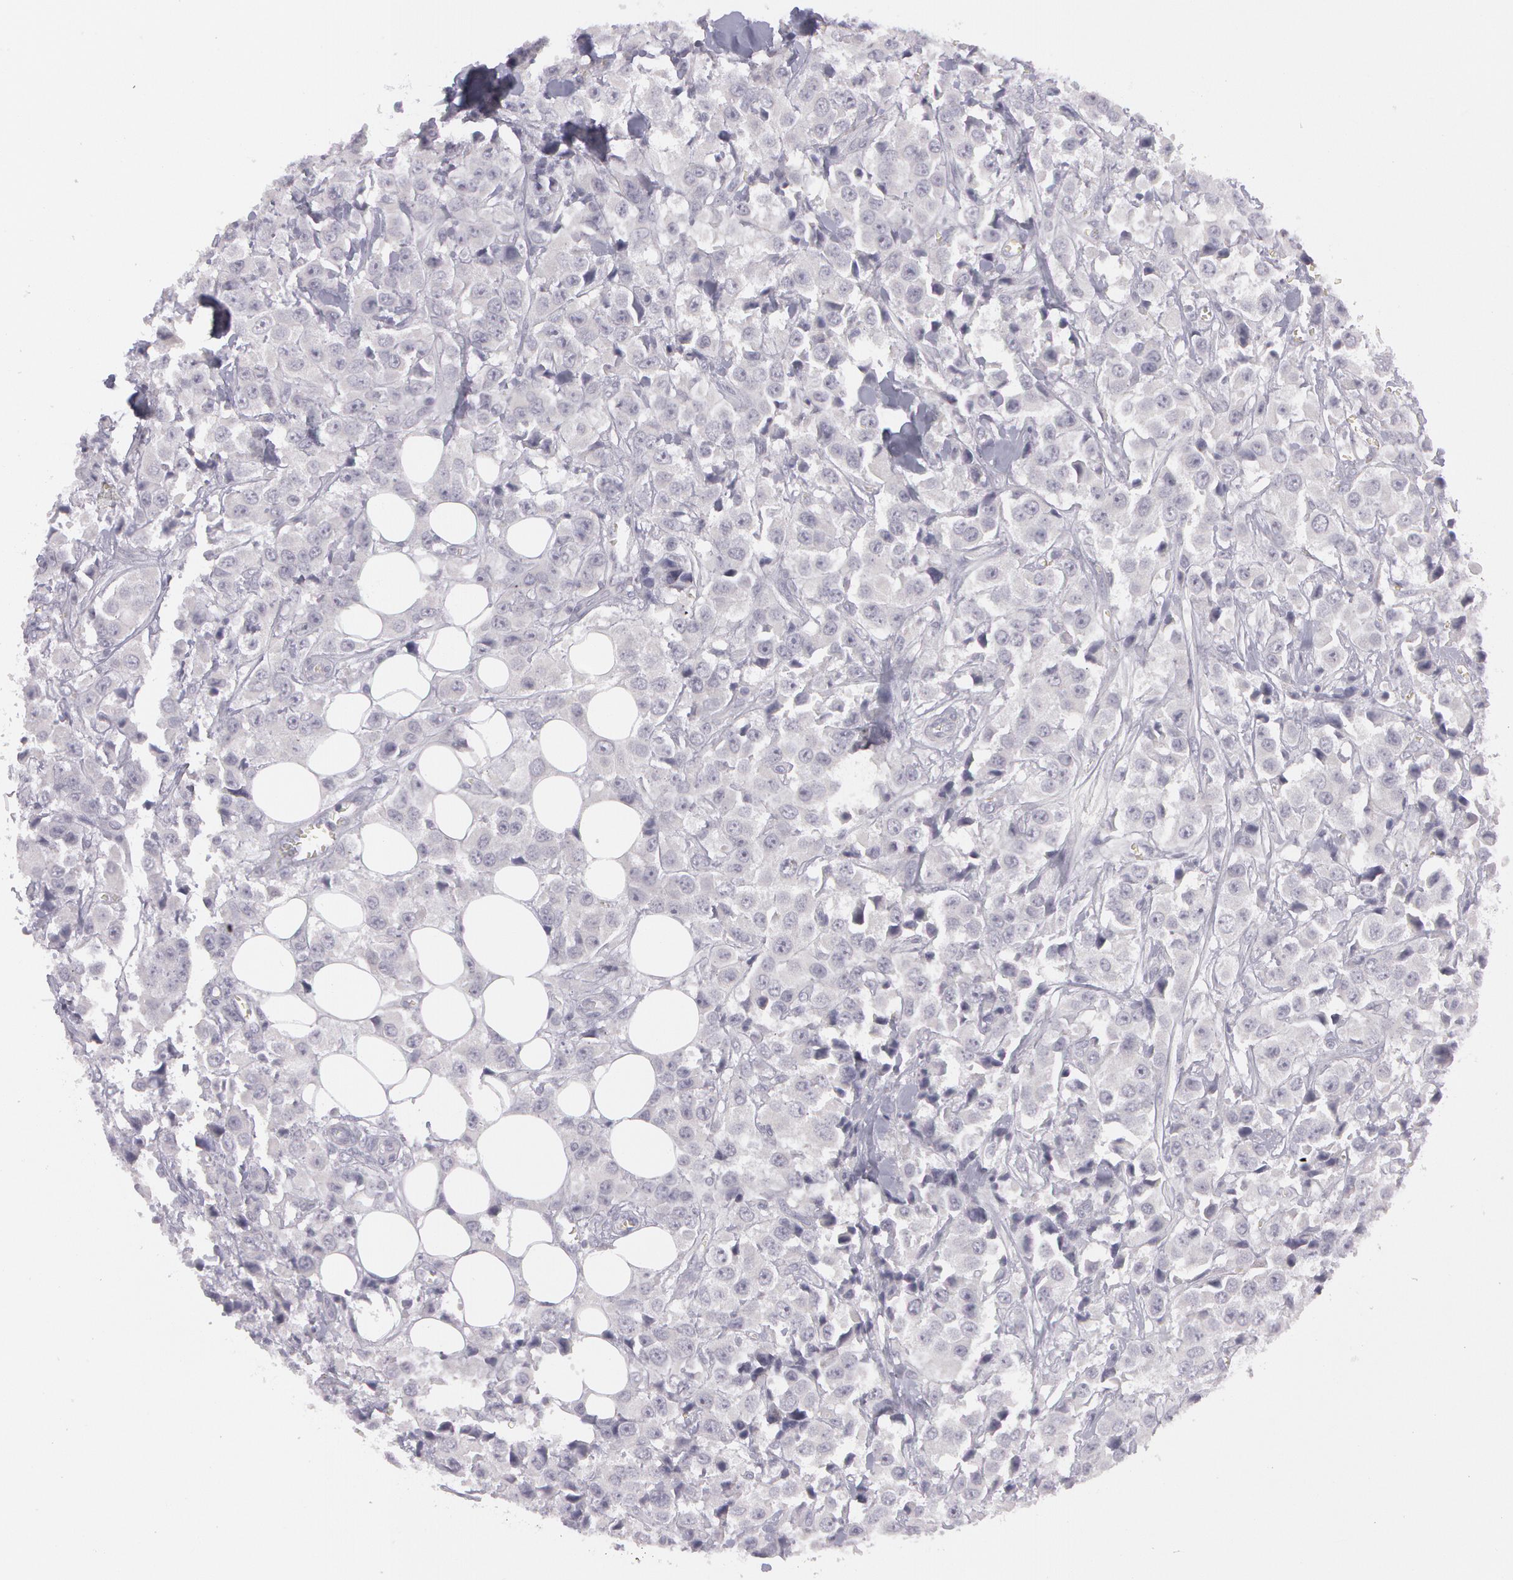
{"staining": {"intensity": "negative", "quantity": "none", "location": "none"}, "tissue": "breast cancer", "cell_type": "Tumor cells", "image_type": "cancer", "snomed": [{"axis": "morphology", "description": "Duct carcinoma"}, {"axis": "topography", "description": "Breast"}], "caption": "This photomicrograph is of breast cancer (intraductal carcinoma) stained with immunohistochemistry (IHC) to label a protein in brown with the nuclei are counter-stained blue. There is no positivity in tumor cells.", "gene": "IL1RN", "patient": {"sex": "female", "age": 58}}